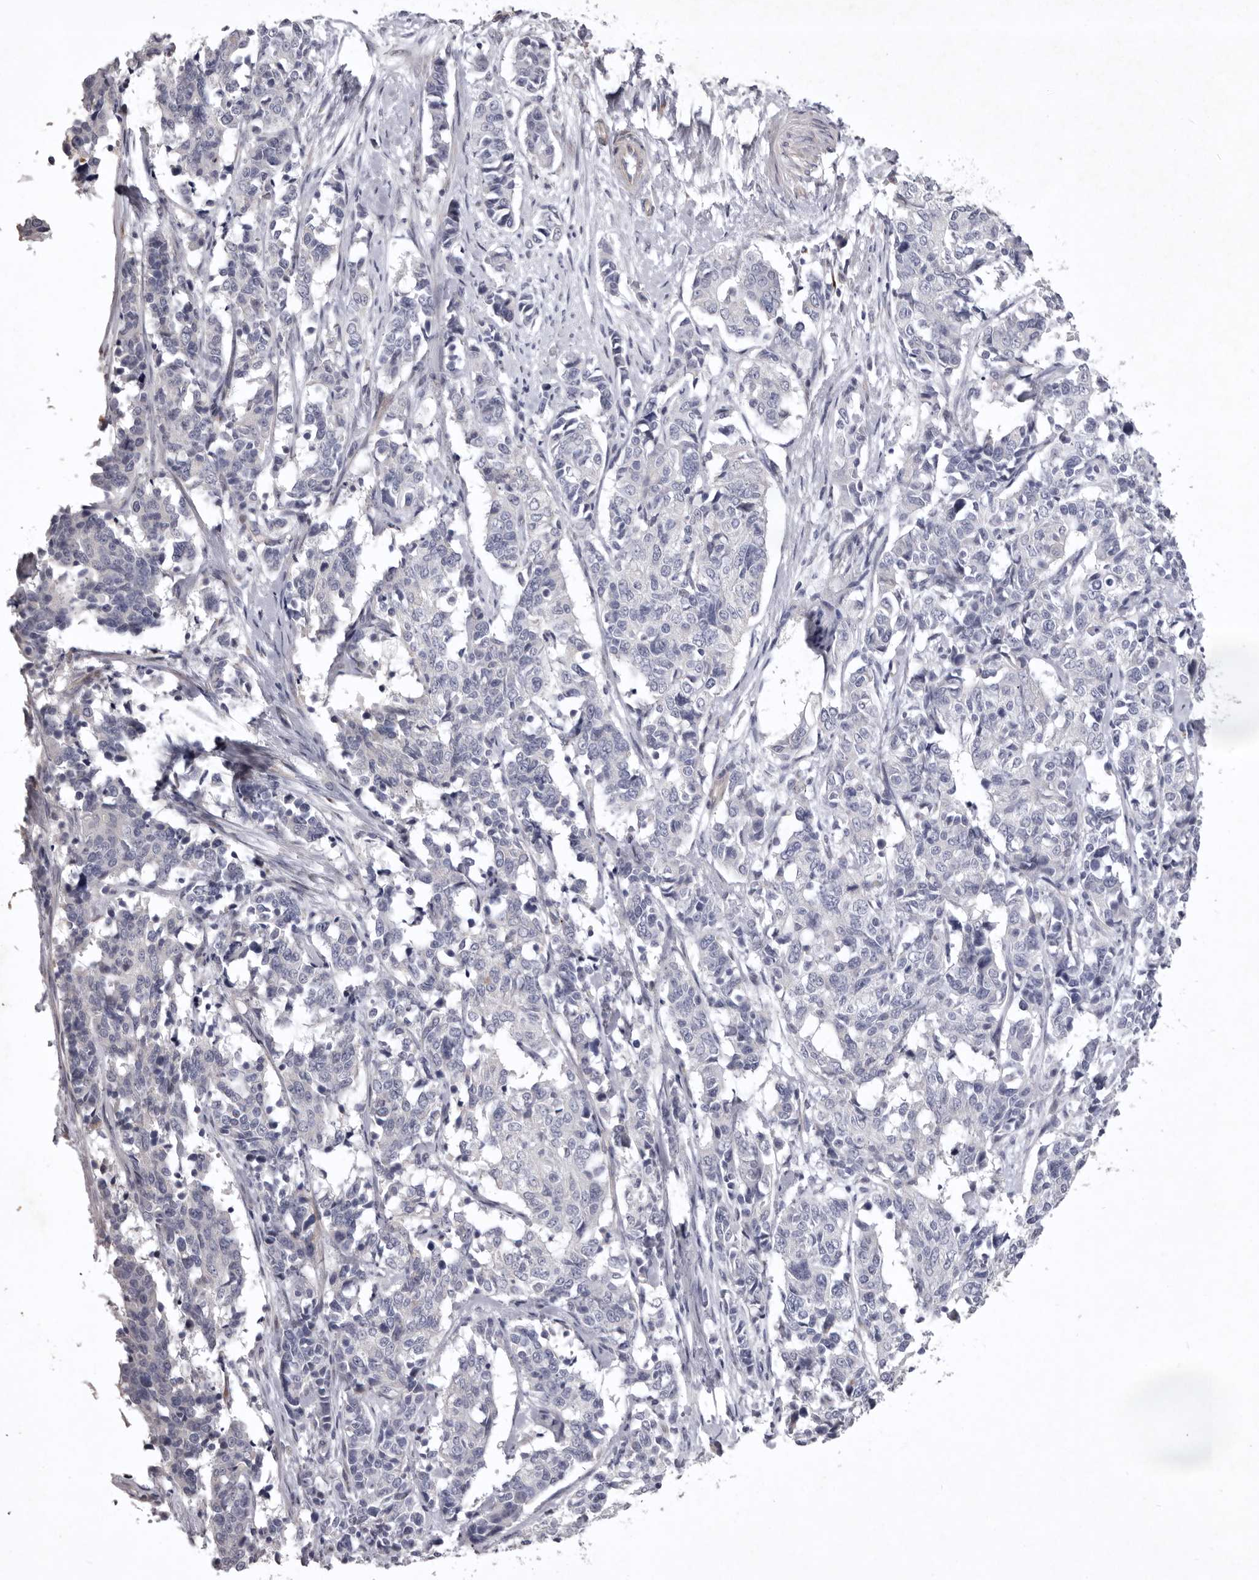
{"staining": {"intensity": "negative", "quantity": "none", "location": "none"}, "tissue": "cervical cancer", "cell_type": "Tumor cells", "image_type": "cancer", "snomed": [{"axis": "morphology", "description": "Normal tissue, NOS"}, {"axis": "morphology", "description": "Squamous cell carcinoma, NOS"}, {"axis": "topography", "description": "Cervix"}], "caption": "A high-resolution image shows immunohistochemistry staining of cervical cancer, which shows no significant positivity in tumor cells. The staining is performed using DAB brown chromogen with nuclei counter-stained in using hematoxylin.", "gene": "NKAIN4", "patient": {"sex": "female", "age": 35}}